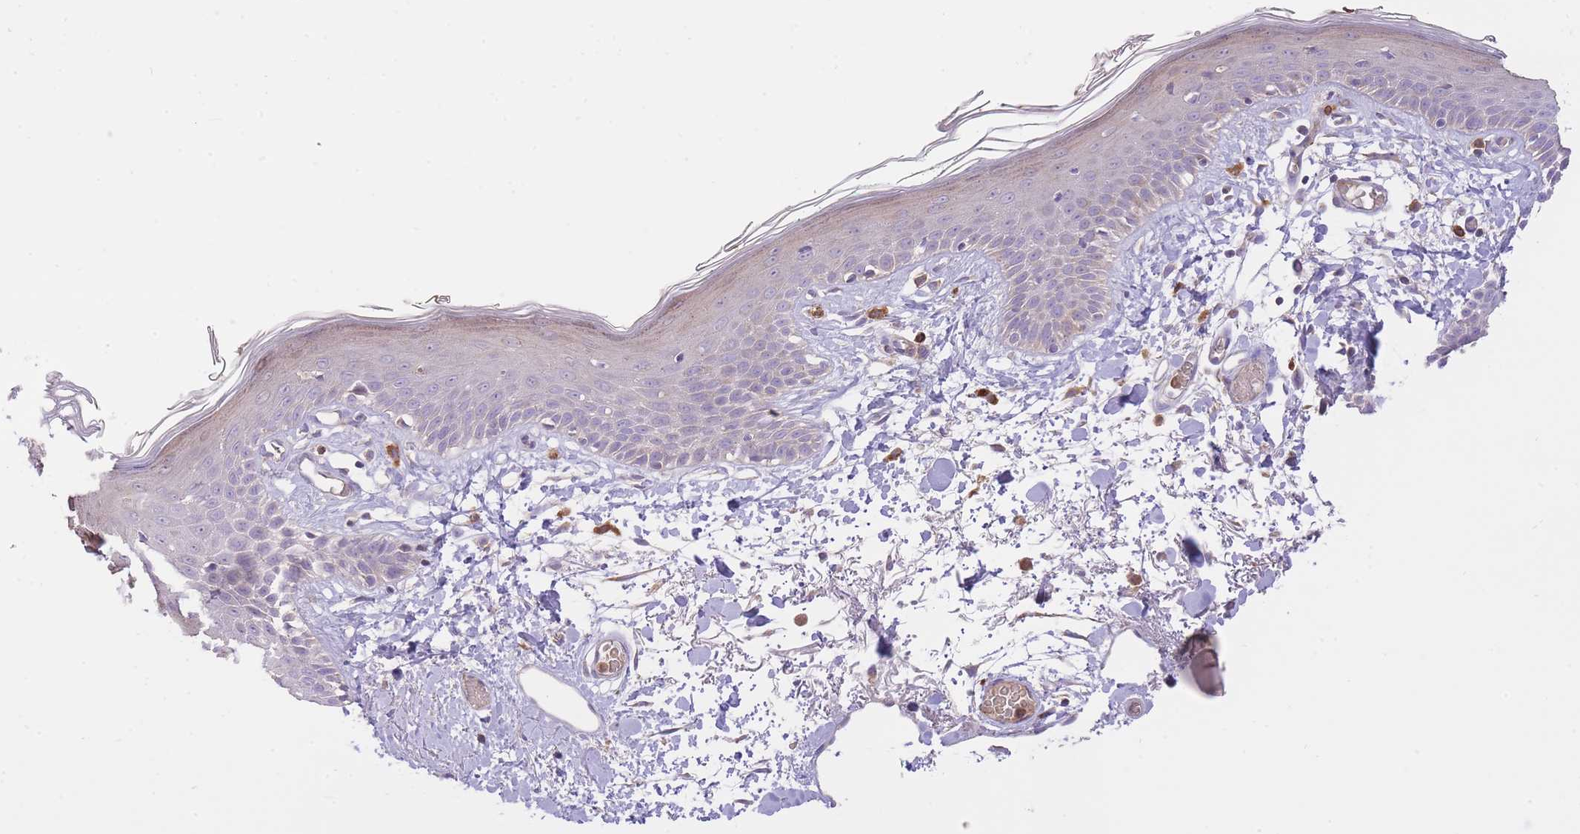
{"staining": {"intensity": "negative", "quantity": "none", "location": "none"}, "tissue": "skin", "cell_type": "Fibroblasts", "image_type": "normal", "snomed": [{"axis": "morphology", "description": "Normal tissue, NOS"}, {"axis": "topography", "description": "Skin"}], "caption": "High power microscopy histopathology image of an IHC photomicrograph of normal skin, revealing no significant staining in fibroblasts.", "gene": "PREP", "patient": {"sex": "male", "age": 79}}